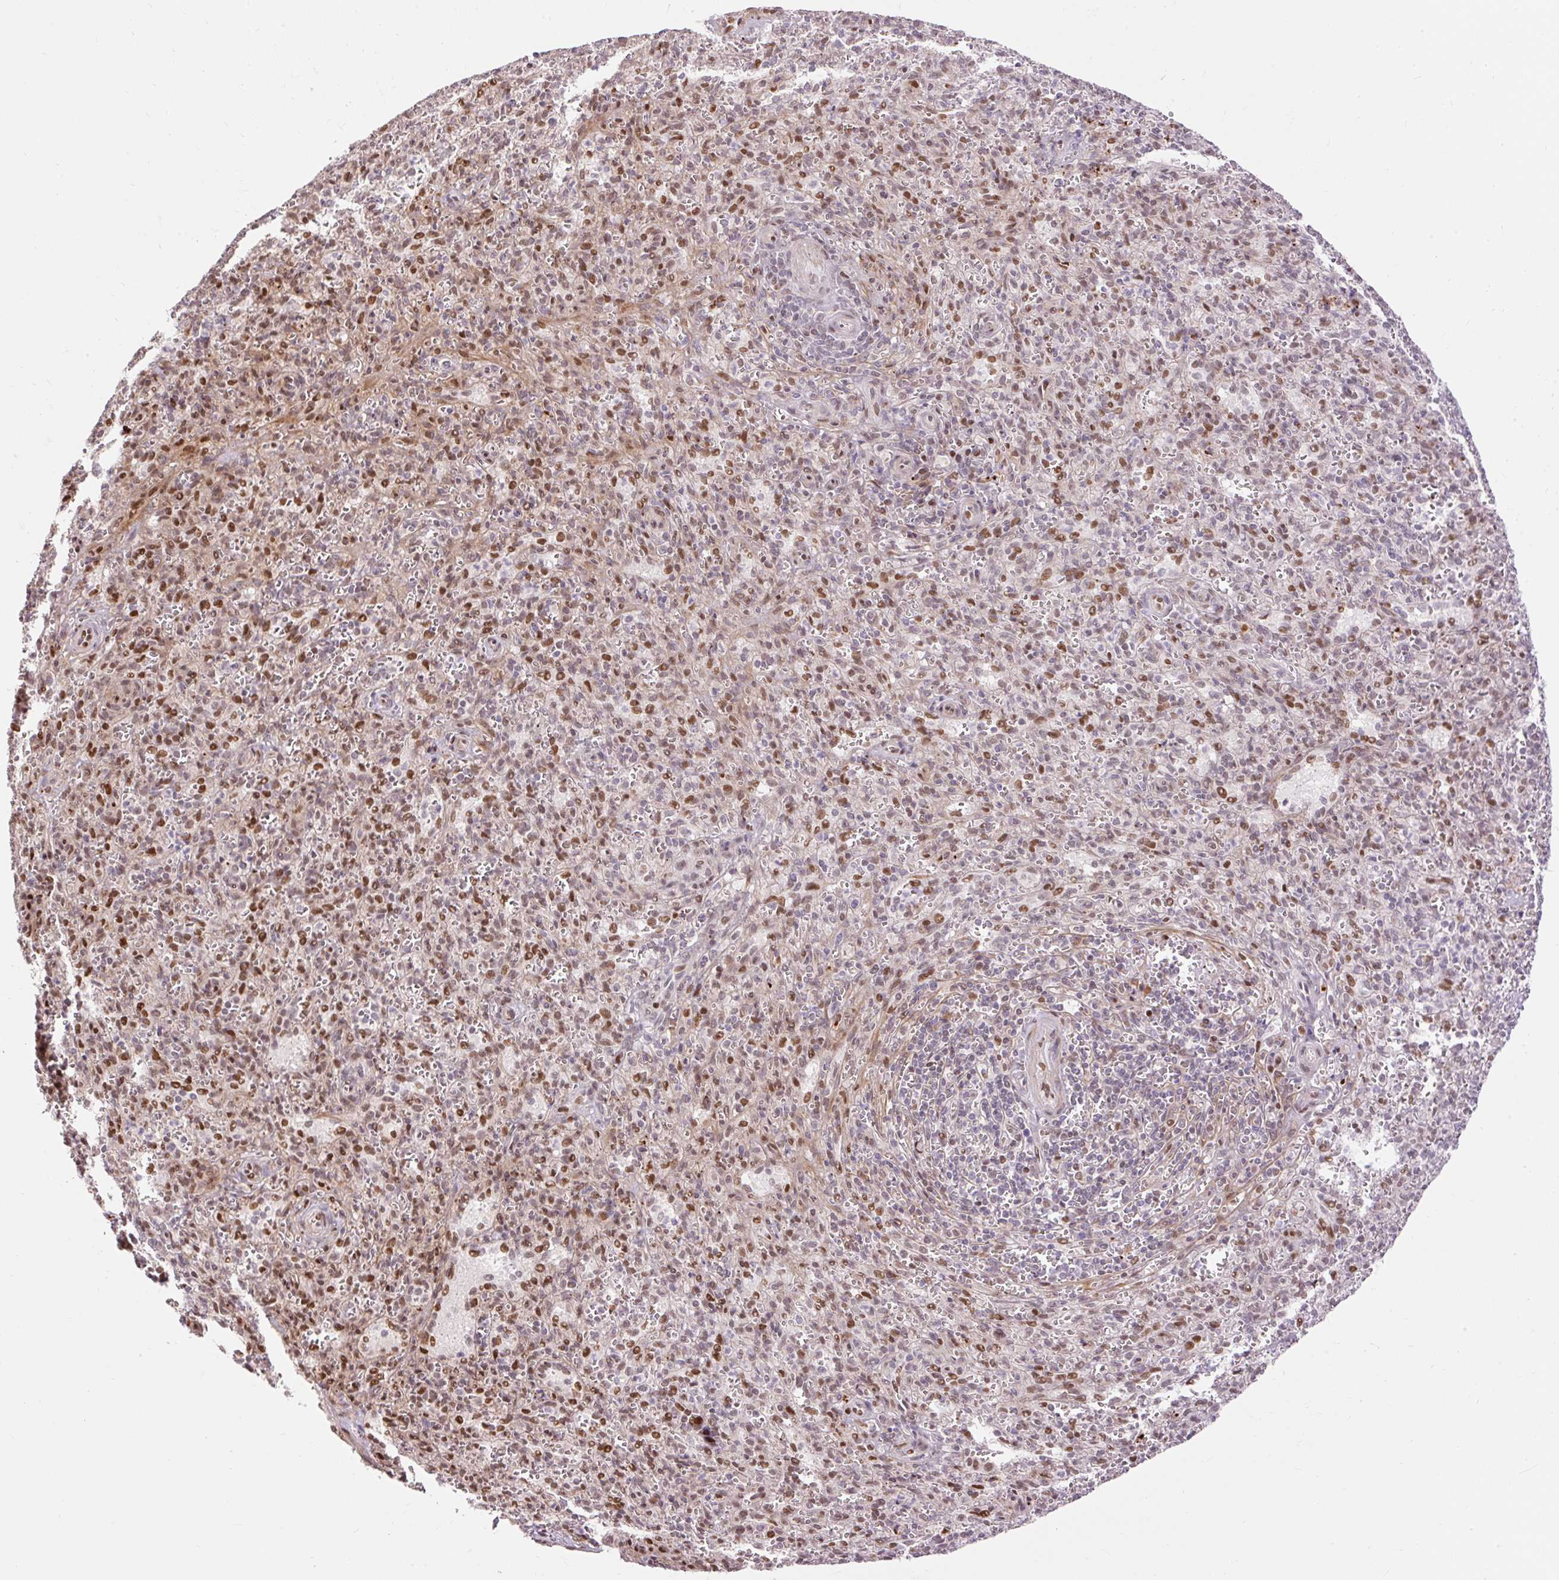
{"staining": {"intensity": "moderate", "quantity": "25%-75%", "location": "nuclear"}, "tissue": "spleen", "cell_type": "Cells in red pulp", "image_type": "normal", "snomed": [{"axis": "morphology", "description": "Normal tissue, NOS"}, {"axis": "topography", "description": "Spleen"}], "caption": "About 25%-75% of cells in red pulp in unremarkable human spleen exhibit moderate nuclear protein staining as visualized by brown immunohistochemical staining.", "gene": "RIPPLY3", "patient": {"sex": "female", "age": 26}}